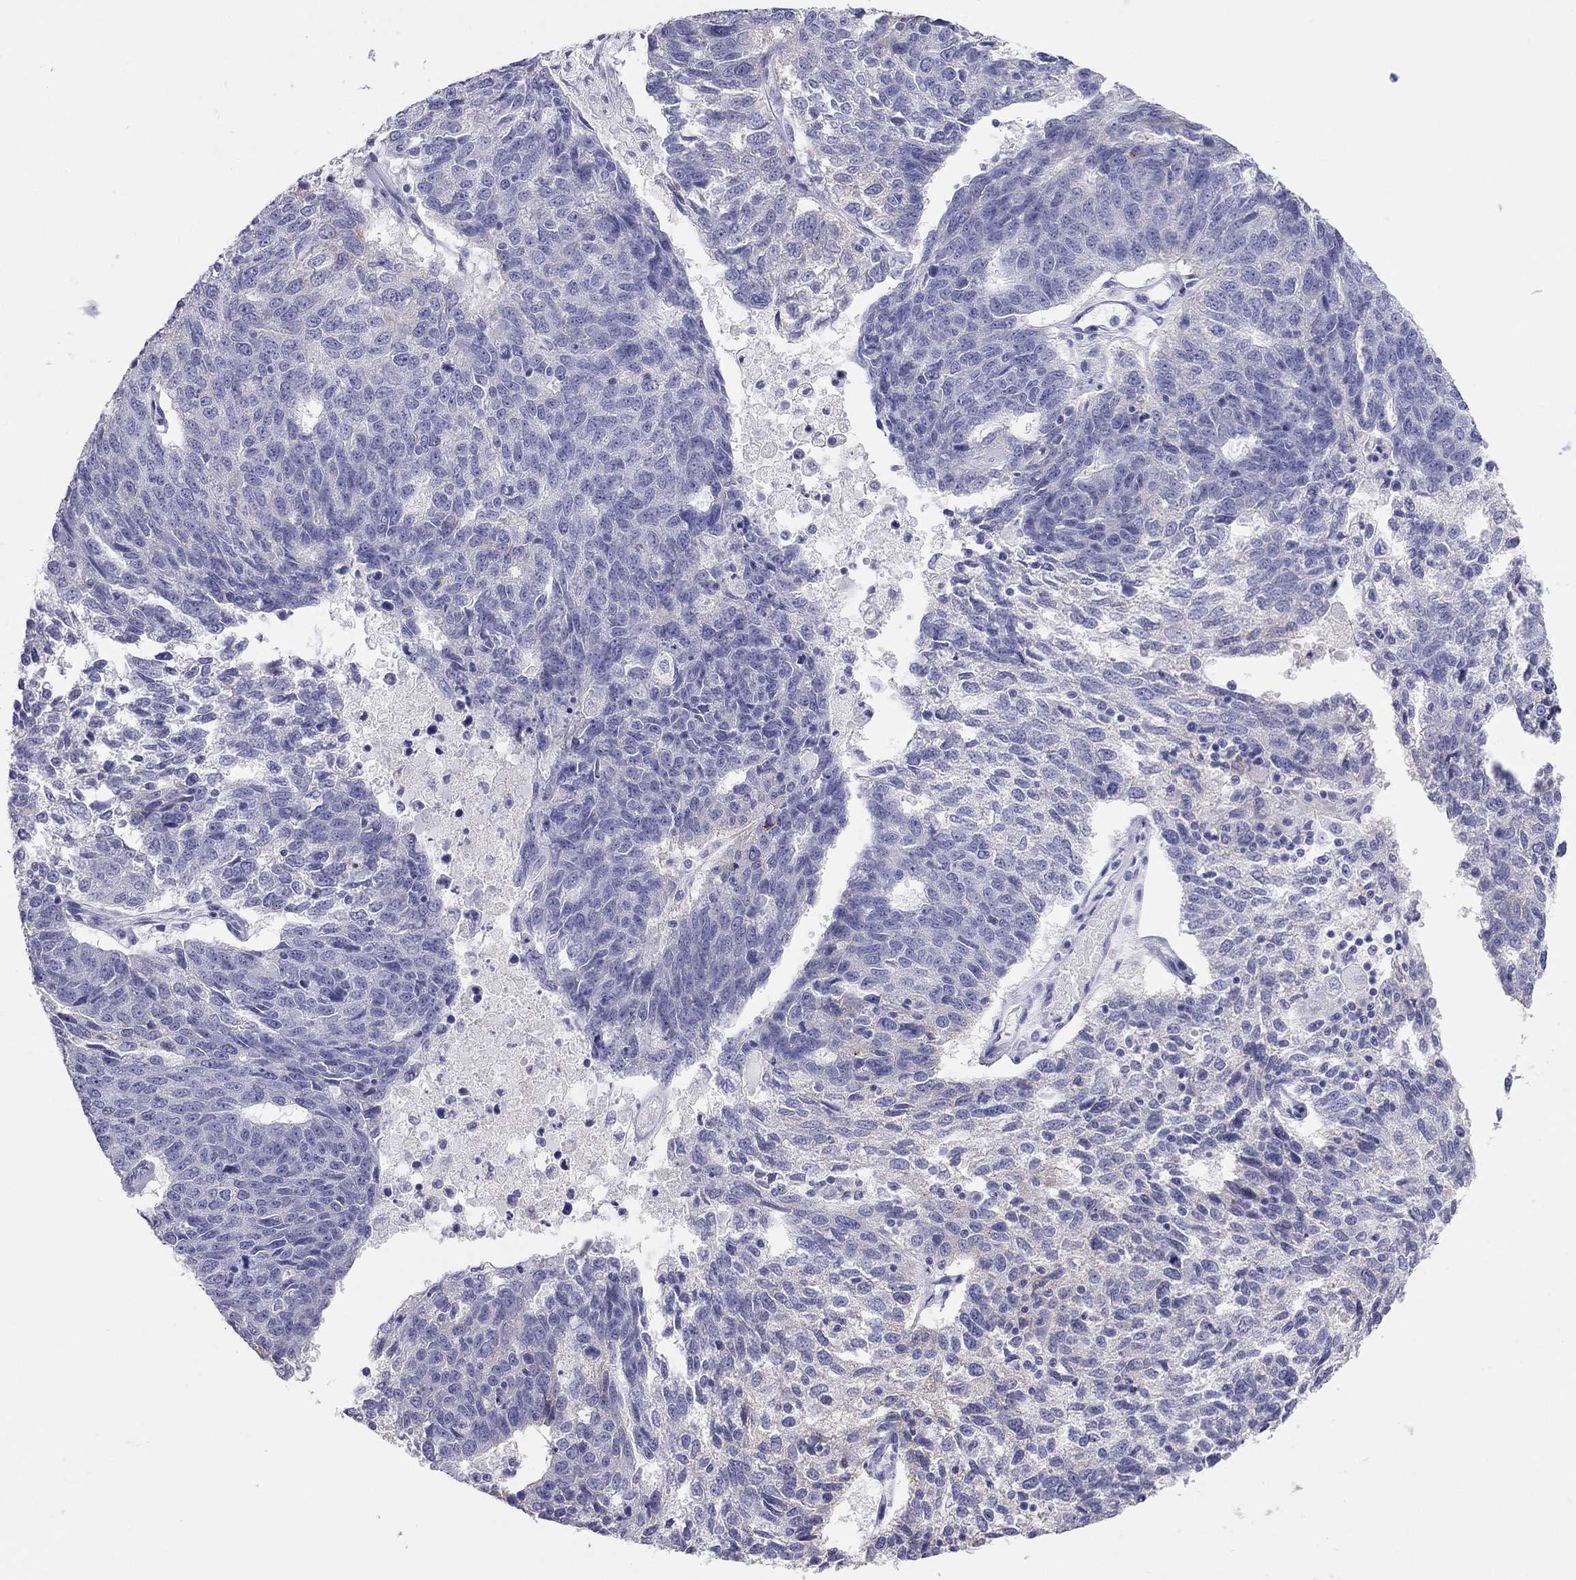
{"staining": {"intensity": "negative", "quantity": "none", "location": "none"}, "tissue": "ovarian cancer", "cell_type": "Tumor cells", "image_type": "cancer", "snomed": [{"axis": "morphology", "description": "Cystadenocarcinoma, serous, NOS"}, {"axis": "topography", "description": "Ovary"}], "caption": "Immunohistochemical staining of human serous cystadenocarcinoma (ovarian) exhibits no significant expression in tumor cells. Brightfield microscopy of immunohistochemistry (IHC) stained with DAB (3,3'-diaminobenzidine) (brown) and hematoxylin (blue), captured at high magnification.", "gene": "HLA-DQB2", "patient": {"sex": "female", "age": 71}}